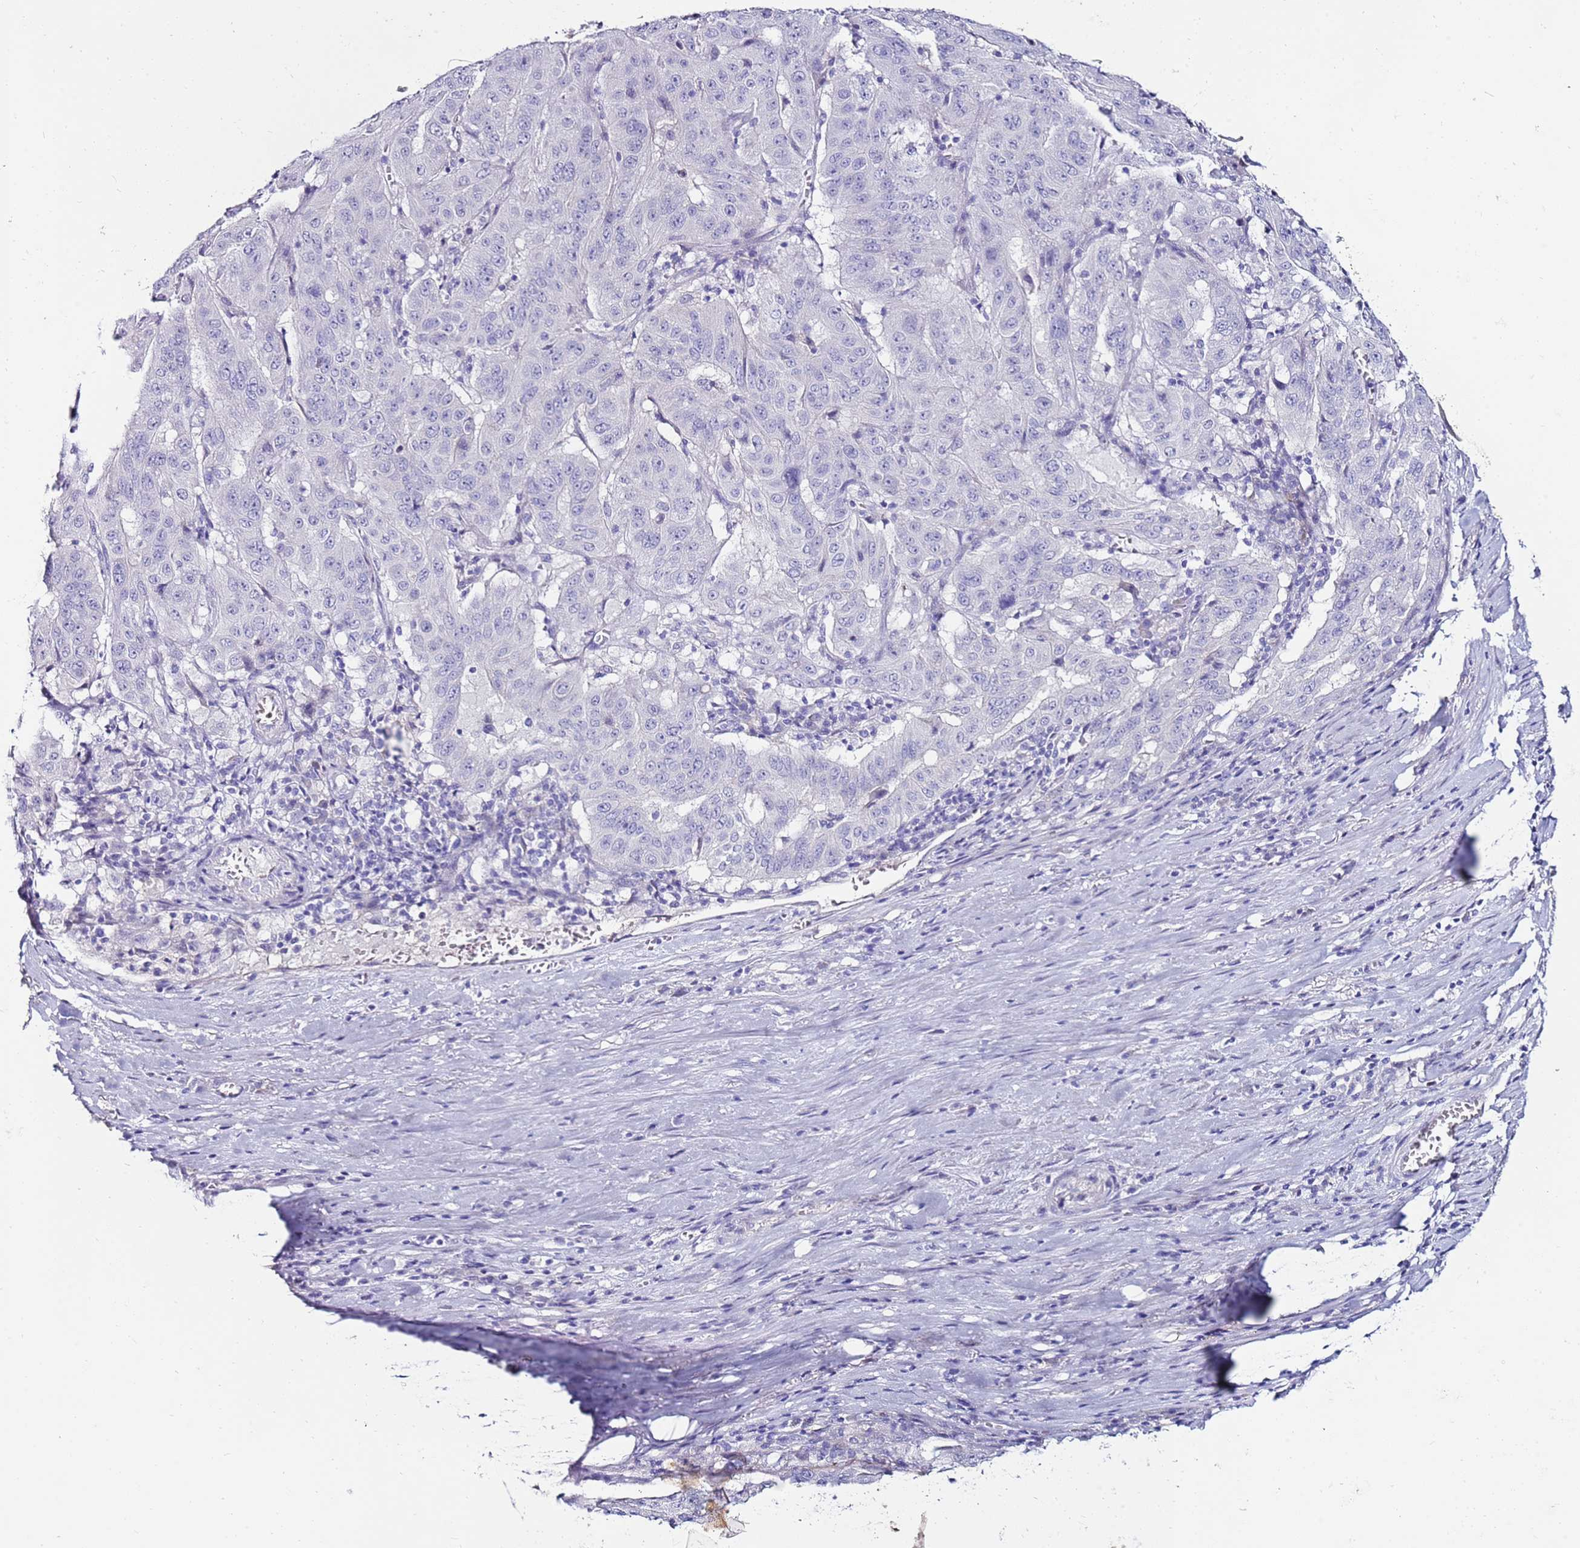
{"staining": {"intensity": "negative", "quantity": "none", "location": "none"}, "tissue": "pancreatic cancer", "cell_type": "Tumor cells", "image_type": "cancer", "snomed": [{"axis": "morphology", "description": "Adenocarcinoma, NOS"}, {"axis": "topography", "description": "Pancreas"}], "caption": "Tumor cells show no significant expression in adenocarcinoma (pancreatic).", "gene": "EVPLL", "patient": {"sex": "male", "age": 63}}